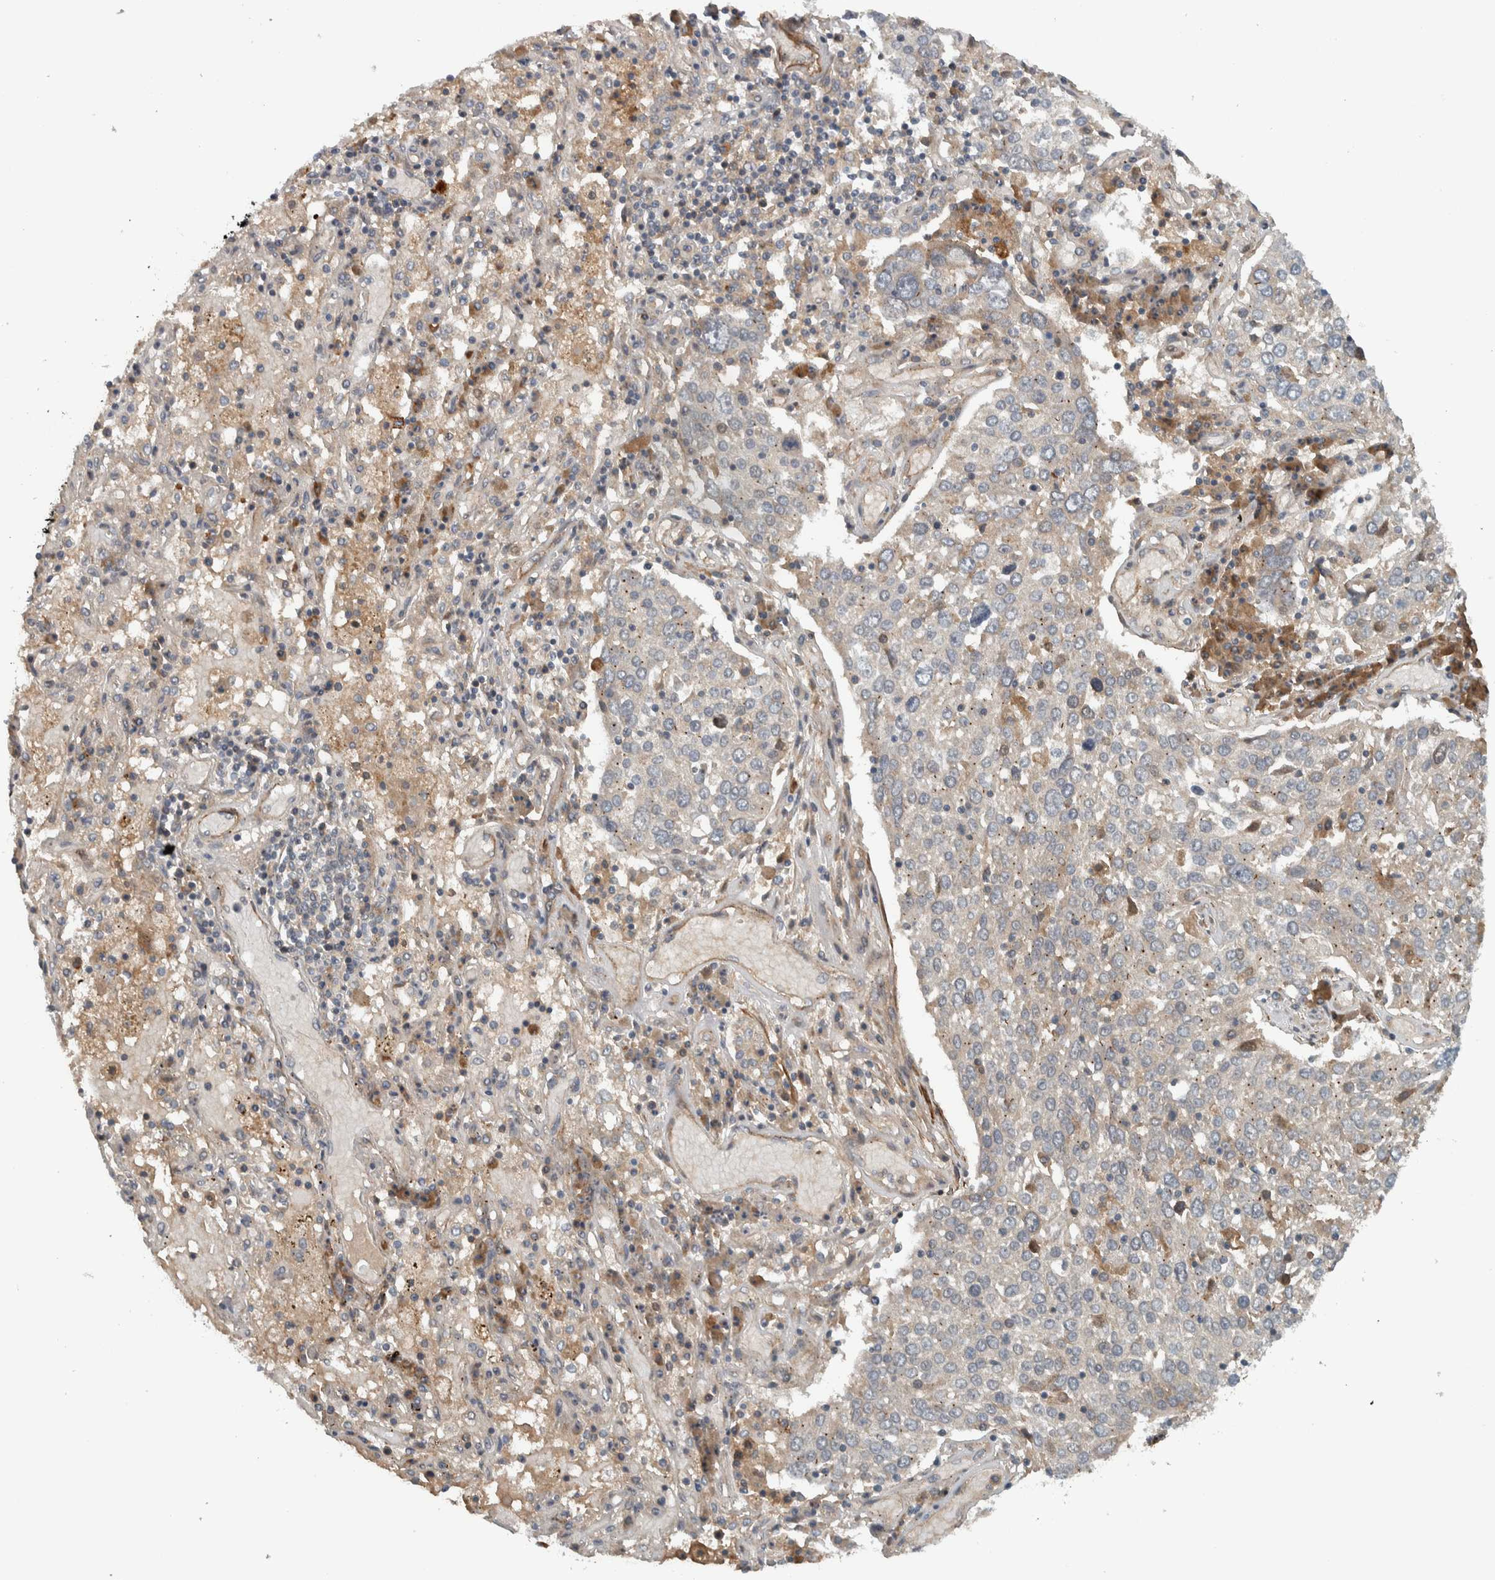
{"staining": {"intensity": "weak", "quantity": "<25%", "location": "cytoplasmic/membranous"}, "tissue": "lung cancer", "cell_type": "Tumor cells", "image_type": "cancer", "snomed": [{"axis": "morphology", "description": "Squamous cell carcinoma, NOS"}, {"axis": "topography", "description": "Lung"}], "caption": "This is a image of immunohistochemistry (IHC) staining of squamous cell carcinoma (lung), which shows no expression in tumor cells.", "gene": "LBHD1", "patient": {"sex": "male", "age": 65}}